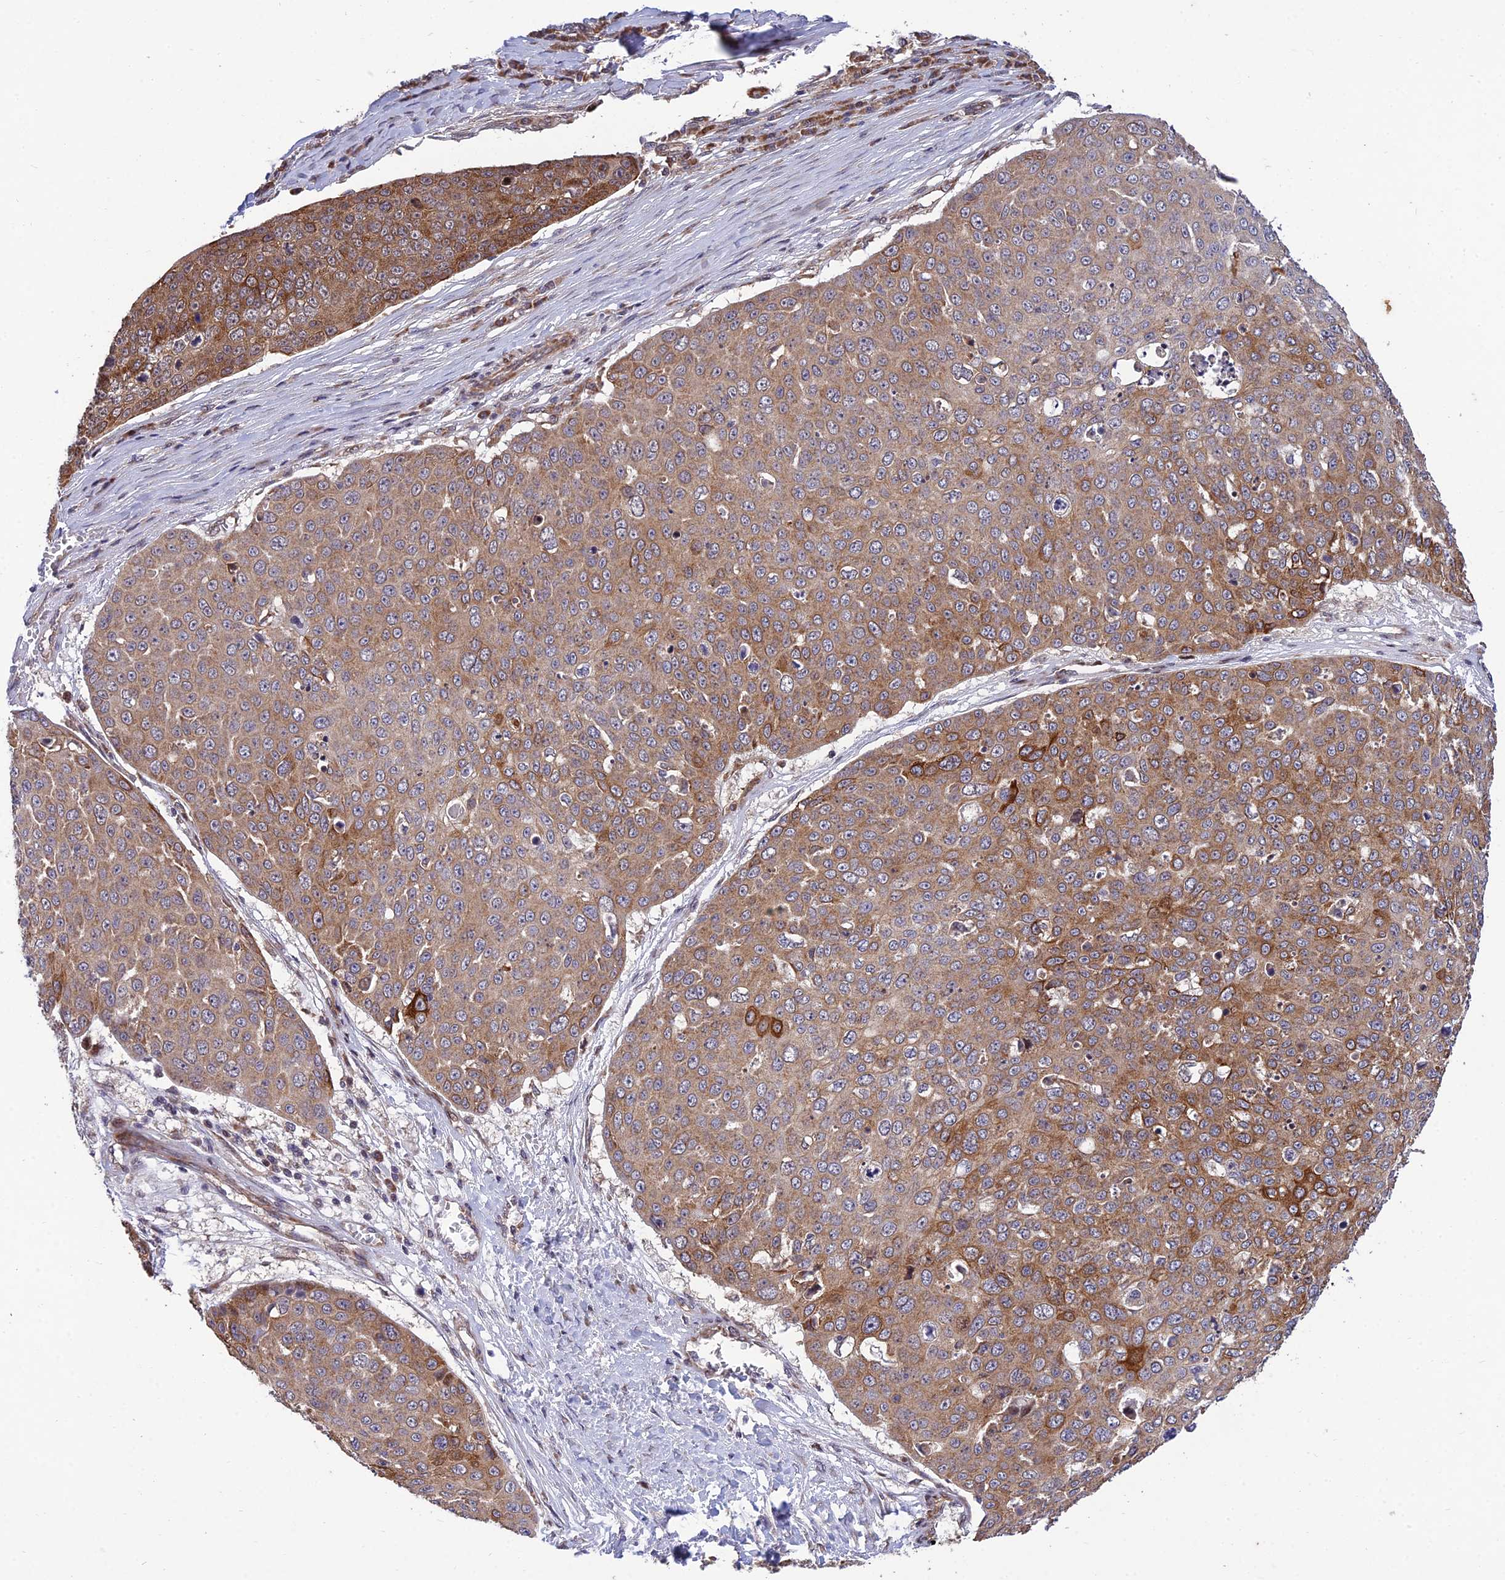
{"staining": {"intensity": "moderate", "quantity": ">75%", "location": "cytoplasmic/membranous"}, "tissue": "skin cancer", "cell_type": "Tumor cells", "image_type": "cancer", "snomed": [{"axis": "morphology", "description": "Squamous cell carcinoma, NOS"}, {"axis": "topography", "description": "Skin"}], "caption": "Tumor cells demonstrate medium levels of moderate cytoplasmic/membranous positivity in approximately >75% of cells in skin cancer. The staining was performed using DAB (3,3'-diaminobenzidine), with brown indicating positive protein expression. Nuclei are stained blue with hematoxylin.", "gene": "PLEKHG2", "patient": {"sex": "male", "age": 71}}